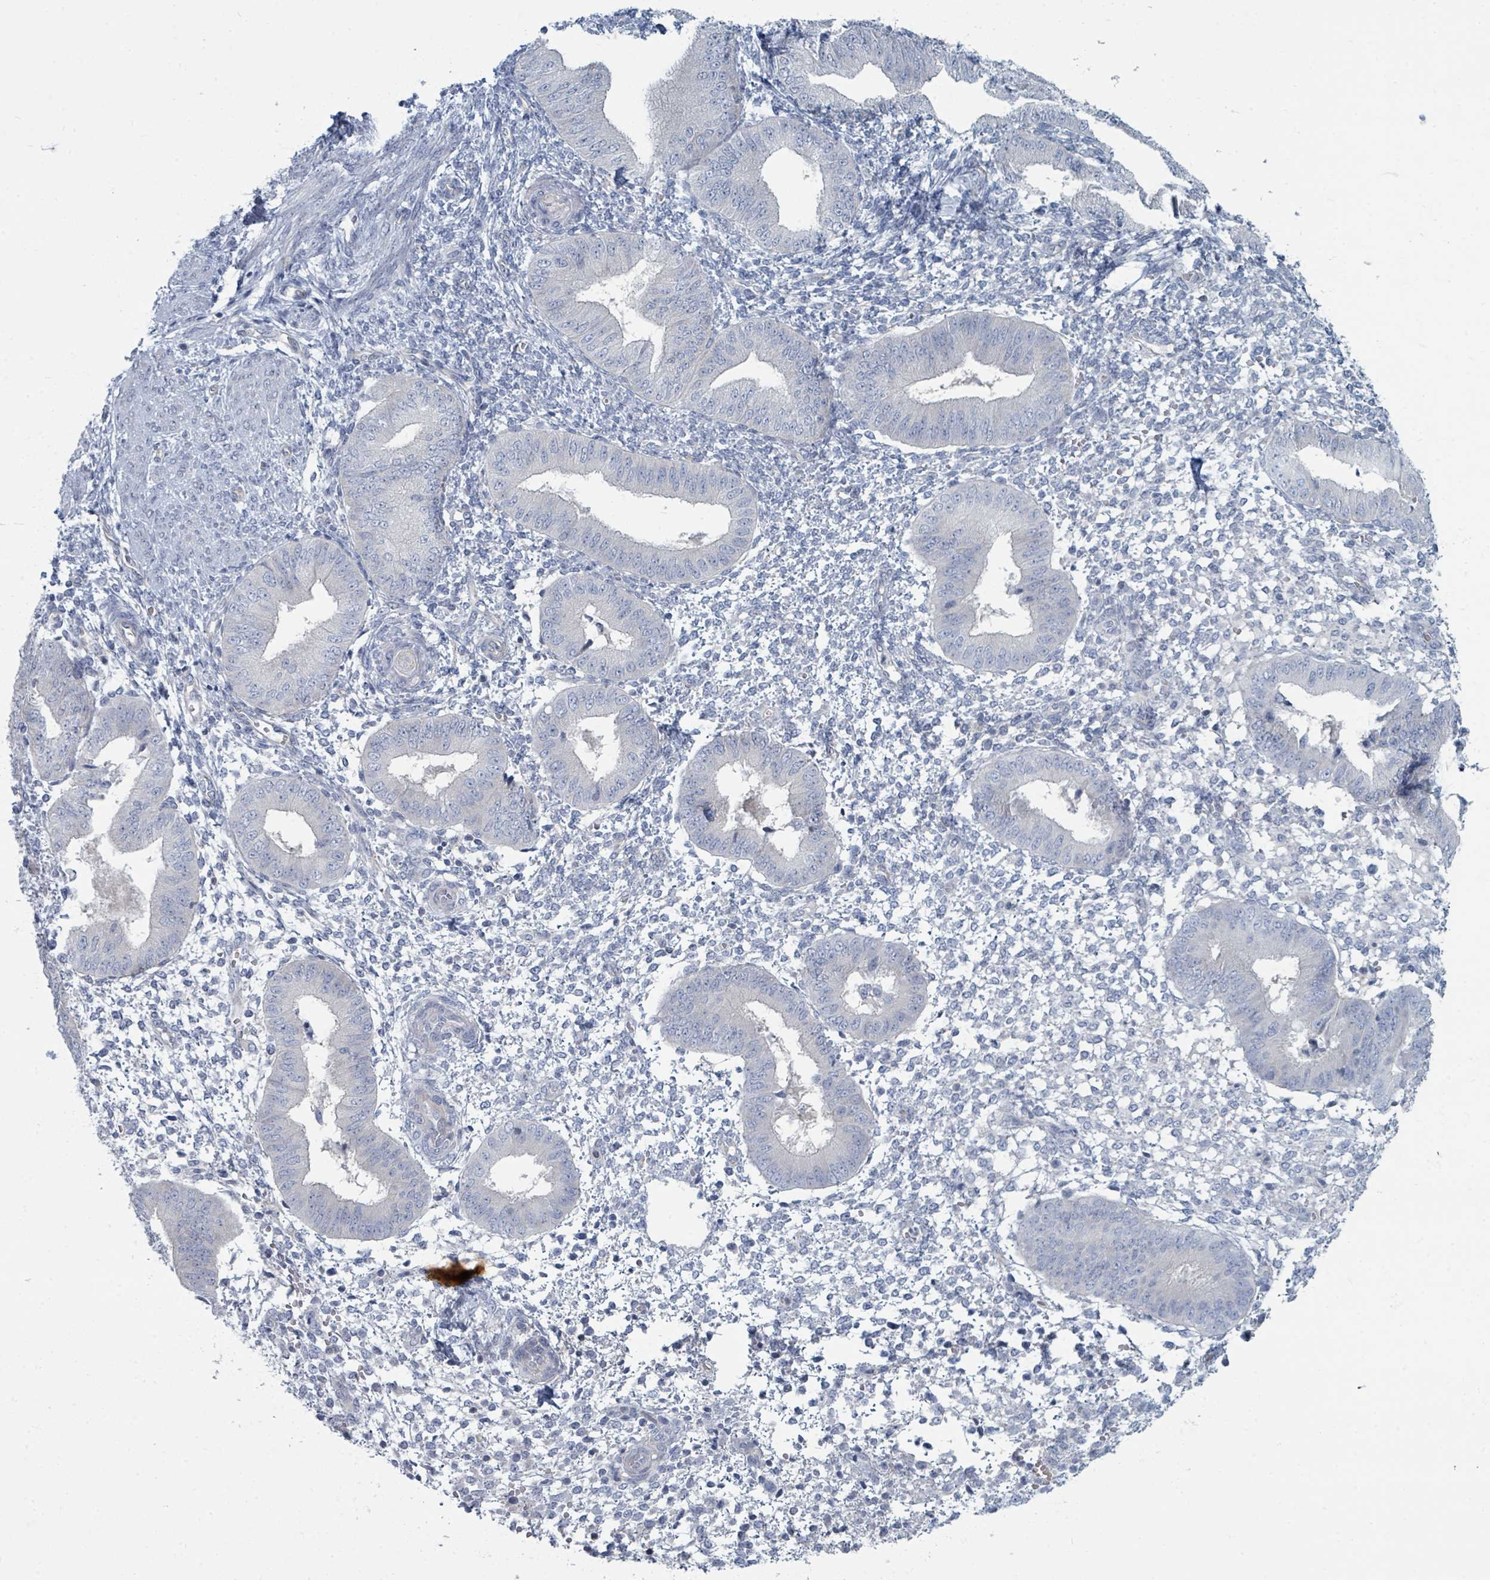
{"staining": {"intensity": "negative", "quantity": "none", "location": "none"}, "tissue": "endometrium", "cell_type": "Cells in endometrial stroma", "image_type": "normal", "snomed": [{"axis": "morphology", "description": "Normal tissue, NOS"}, {"axis": "topography", "description": "Endometrium"}], "caption": "An image of endometrium stained for a protein exhibits no brown staining in cells in endometrial stroma. Nuclei are stained in blue.", "gene": "SLC25A45", "patient": {"sex": "female", "age": 49}}